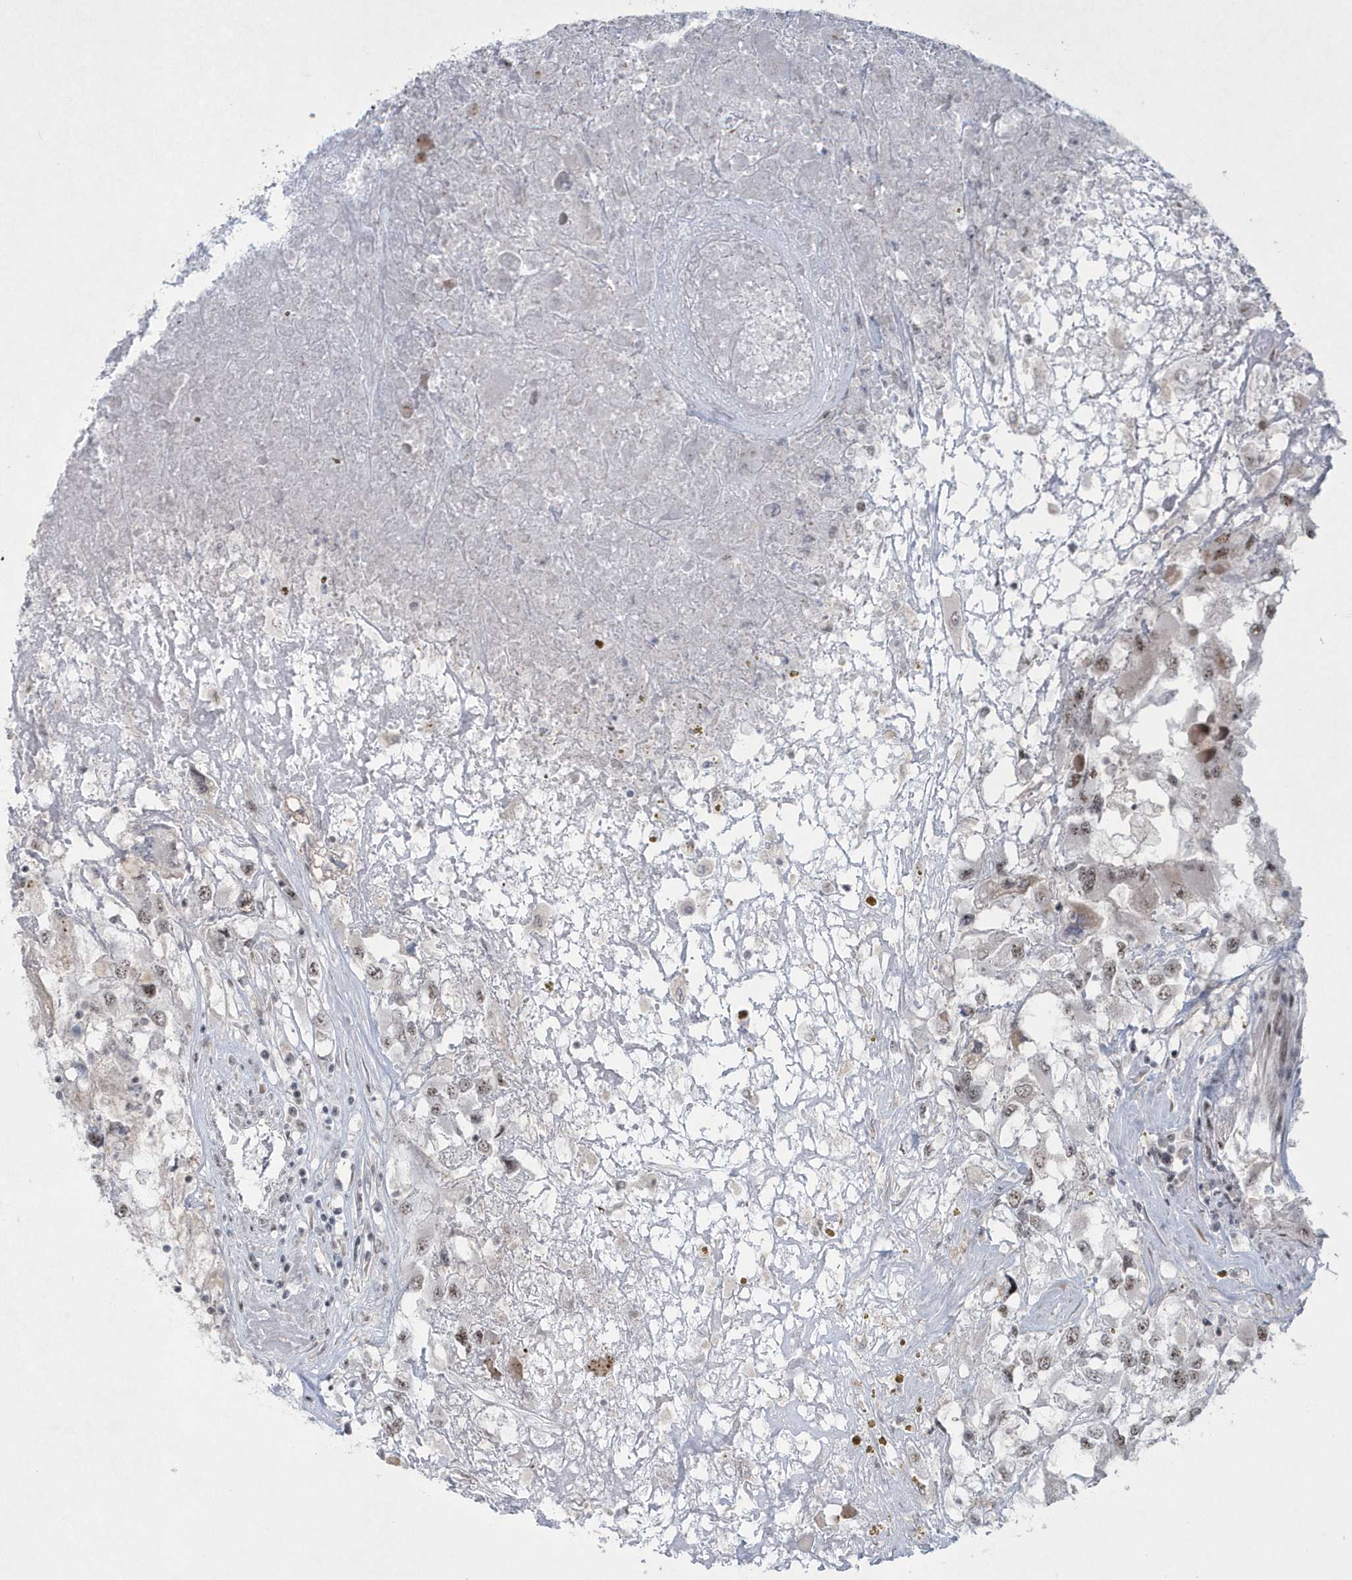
{"staining": {"intensity": "moderate", "quantity": "25%-75%", "location": "nuclear"}, "tissue": "renal cancer", "cell_type": "Tumor cells", "image_type": "cancer", "snomed": [{"axis": "morphology", "description": "Adenocarcinoma, NOS"}, {"axis": "topography", "description": "Kidney"}], "caption": "Brown immunohistochemical staining in human renal cancer exhibits moderate nuclear expression in about 25%-75% of tumor cells.", "gene": "KDM6B", "patient": {"sex": "female", "age": 52}}